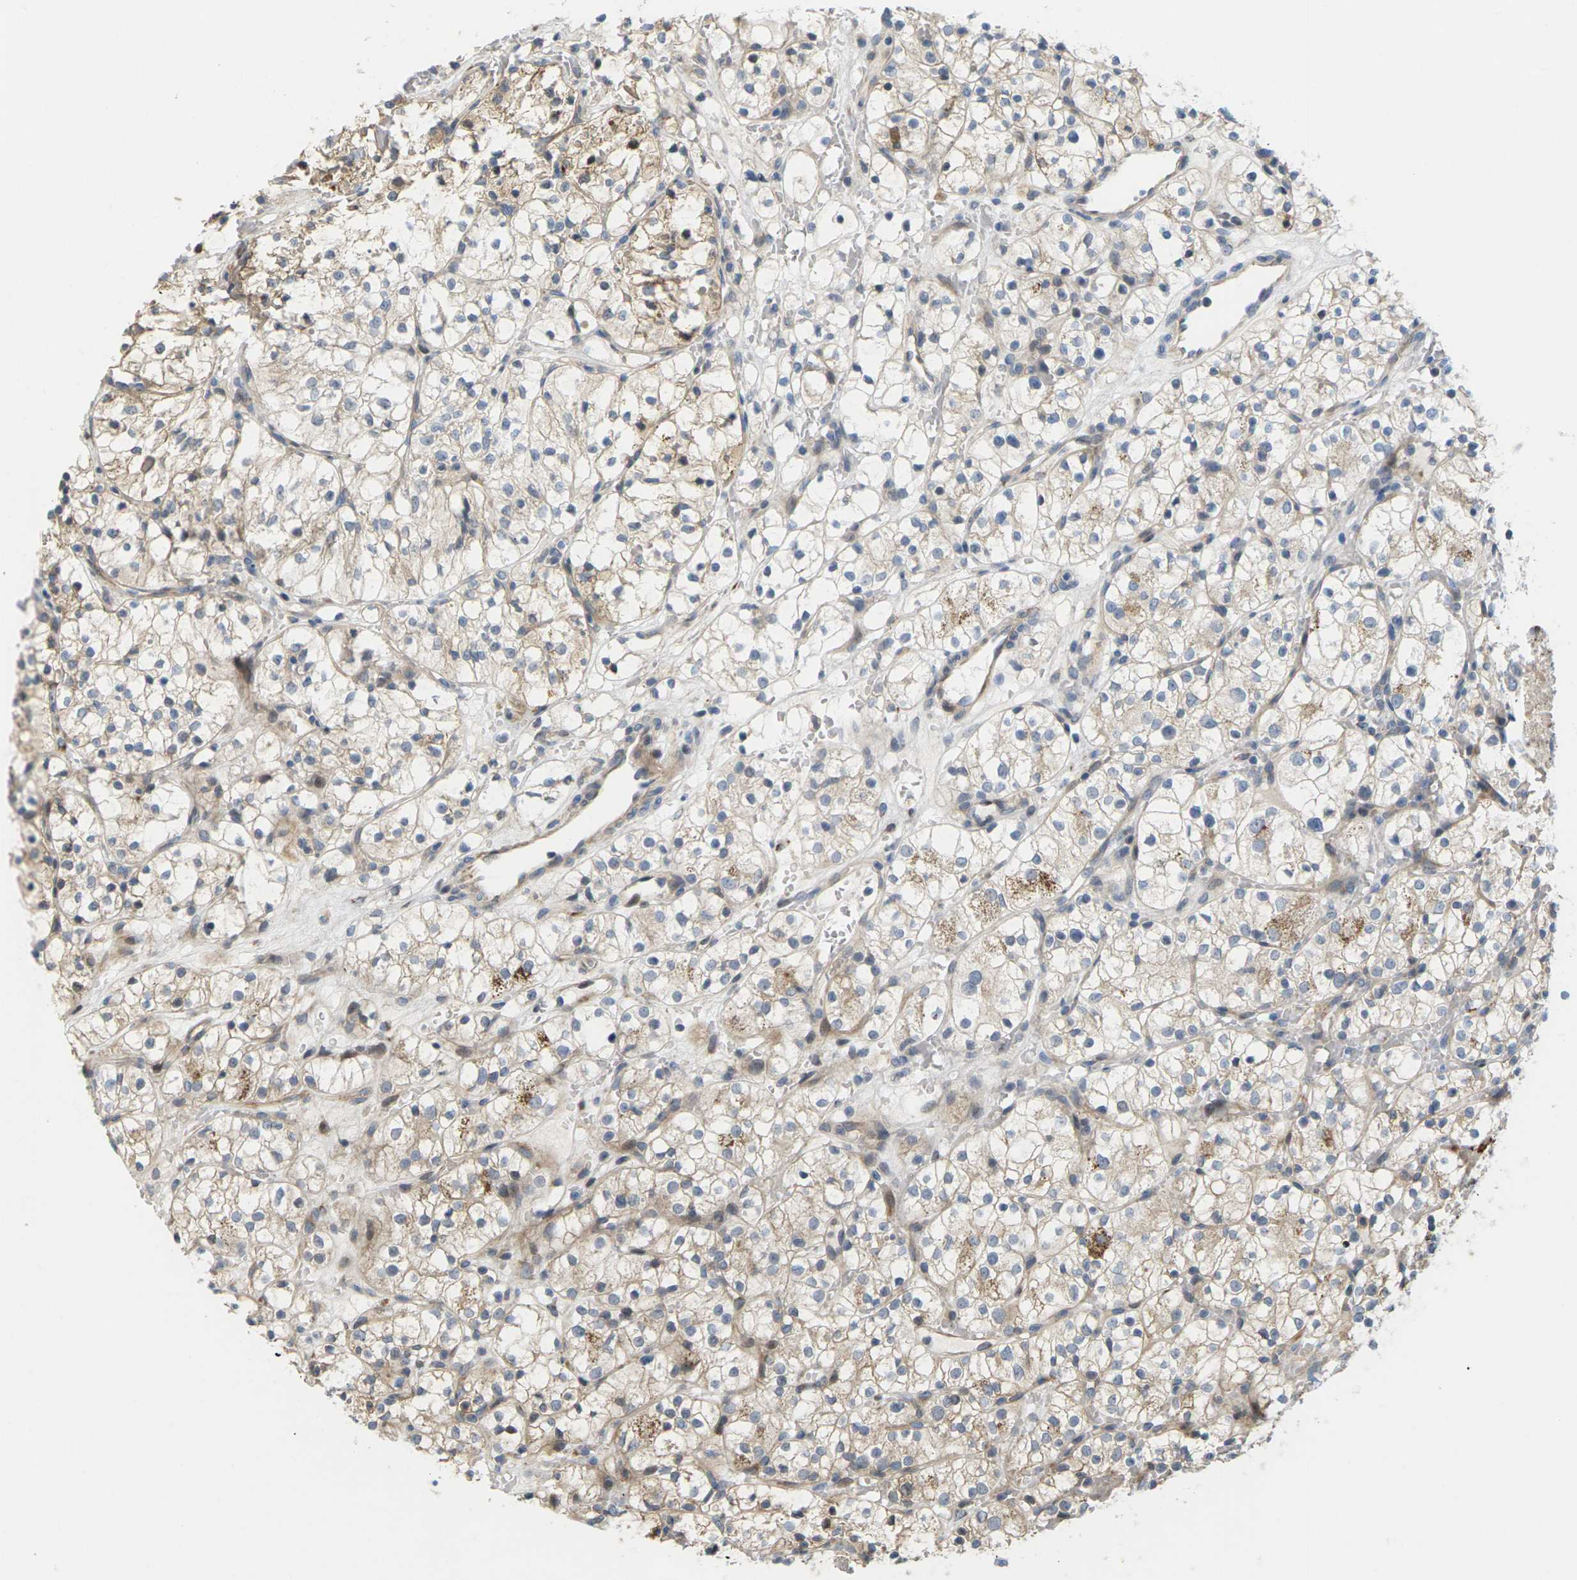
{"staining": {"intensity": "moderate", "quantity": "25%-75%", "location": "cytoplasmic/membranous"}, "tissue": "renal cancer", "cell_type": "Tumor cells", "image_type": "cancer", "snomed": [{"axis": "morphology", "description": "Adenocarcinoma, NOS"}, {"axis": "topography", "description": "Kidney"}], "caption": "Renal adenocarcinoma stained with immunohistochemistry (IHC) exhibits moderate cytoplasmic/membranous staining in approximately 25%-75% of tumor cells.", "gene": "ROBO1", "patient": {"sex": "female", "age": 60}}